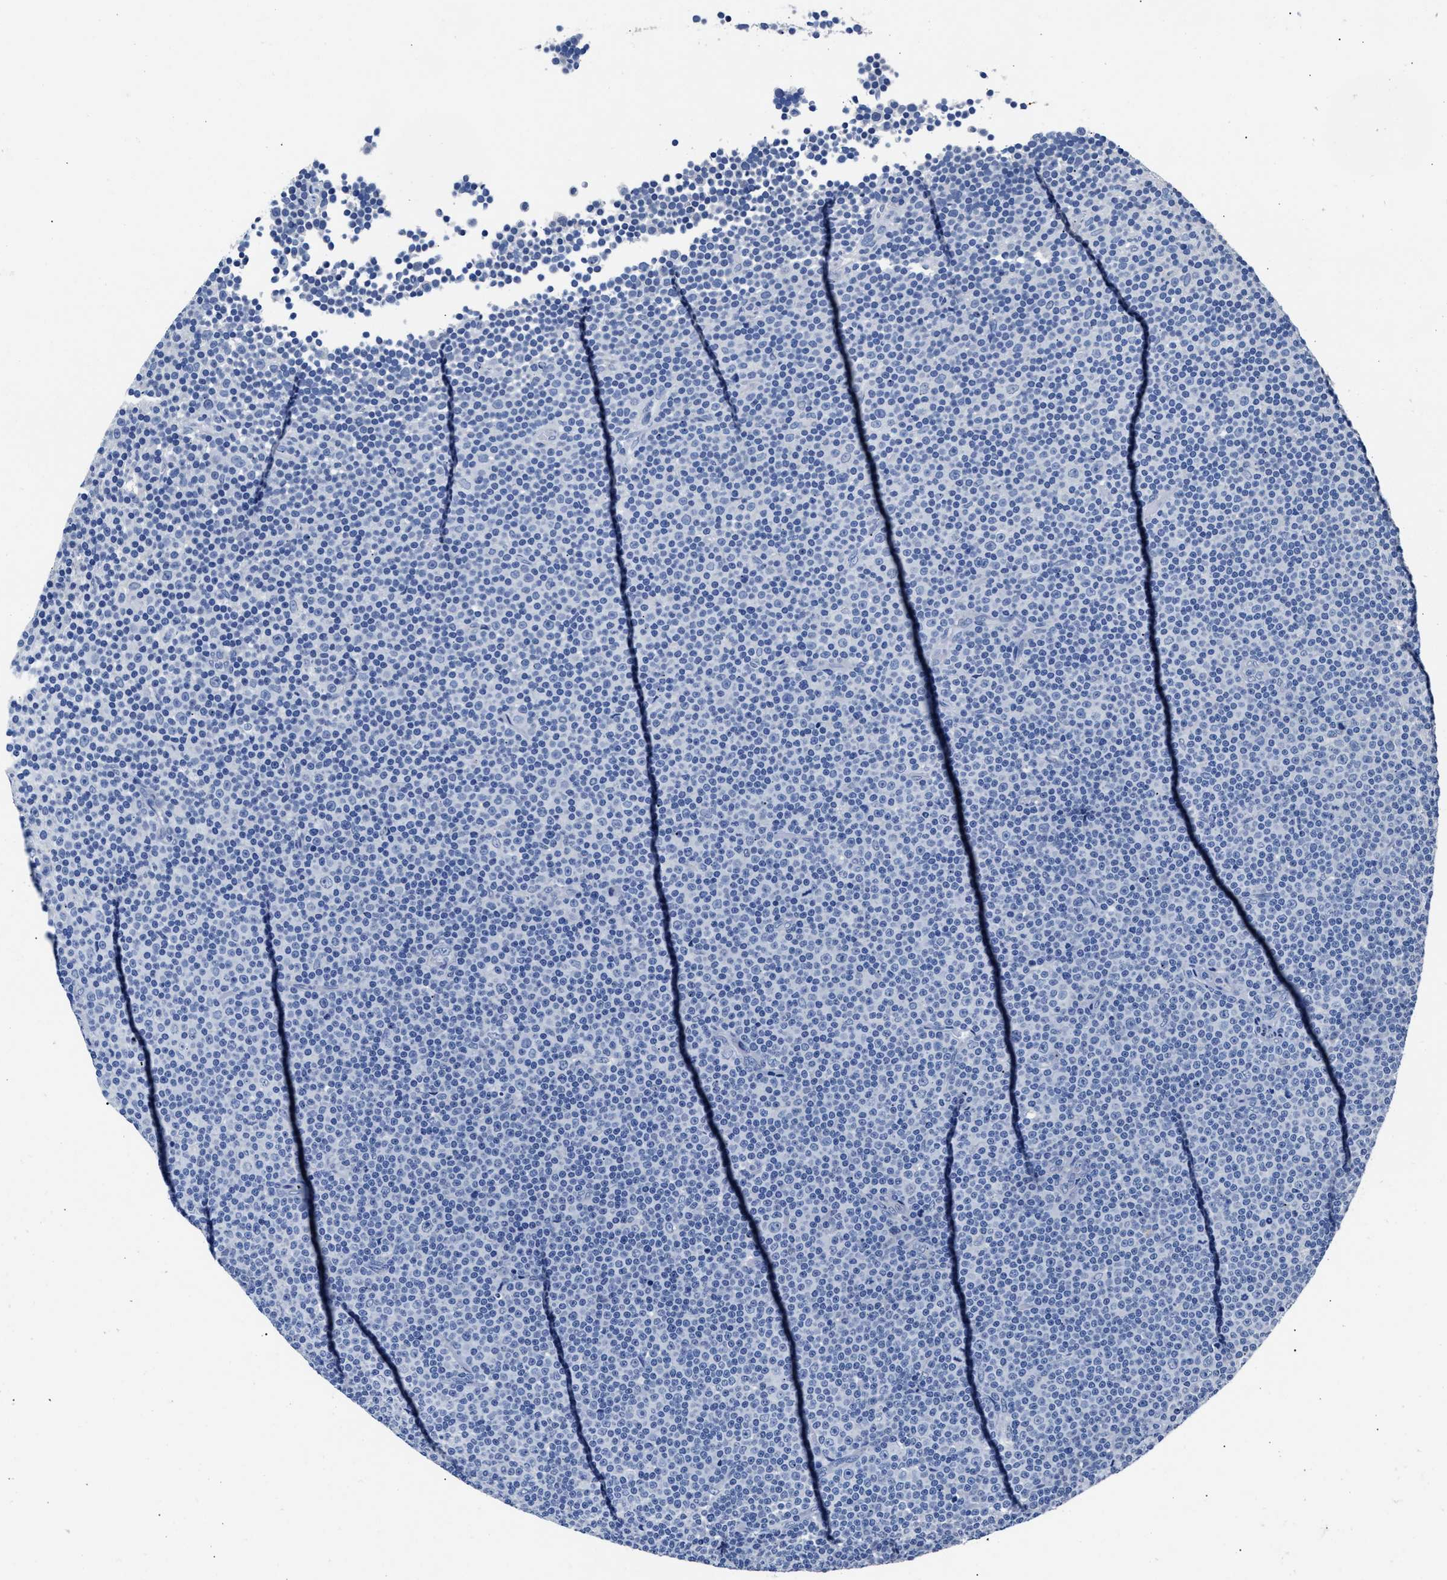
{"staining": {"intensity": "negative", "quantity": "none", "location": "none"}, "tissue": "lymphoma", "cell_type": "Tumor cells", "image_type": "cancer", "snomed": [{"axis": "morphology", "description": "Malignant lymphoma, non-Hodgkin's type, Low grade"}, {"axis": "topography", "description": "Lymph node"}], "caption": "There is no significant positivity in tumor cells of lymphoma. (Stains: DAB immunohistochemistry with hematoxylin counter stain, Microscopy: brightfield microscopy at high magnification).", "gene": "GSTM1", "patient": {"sex": "female", "age": 67}}